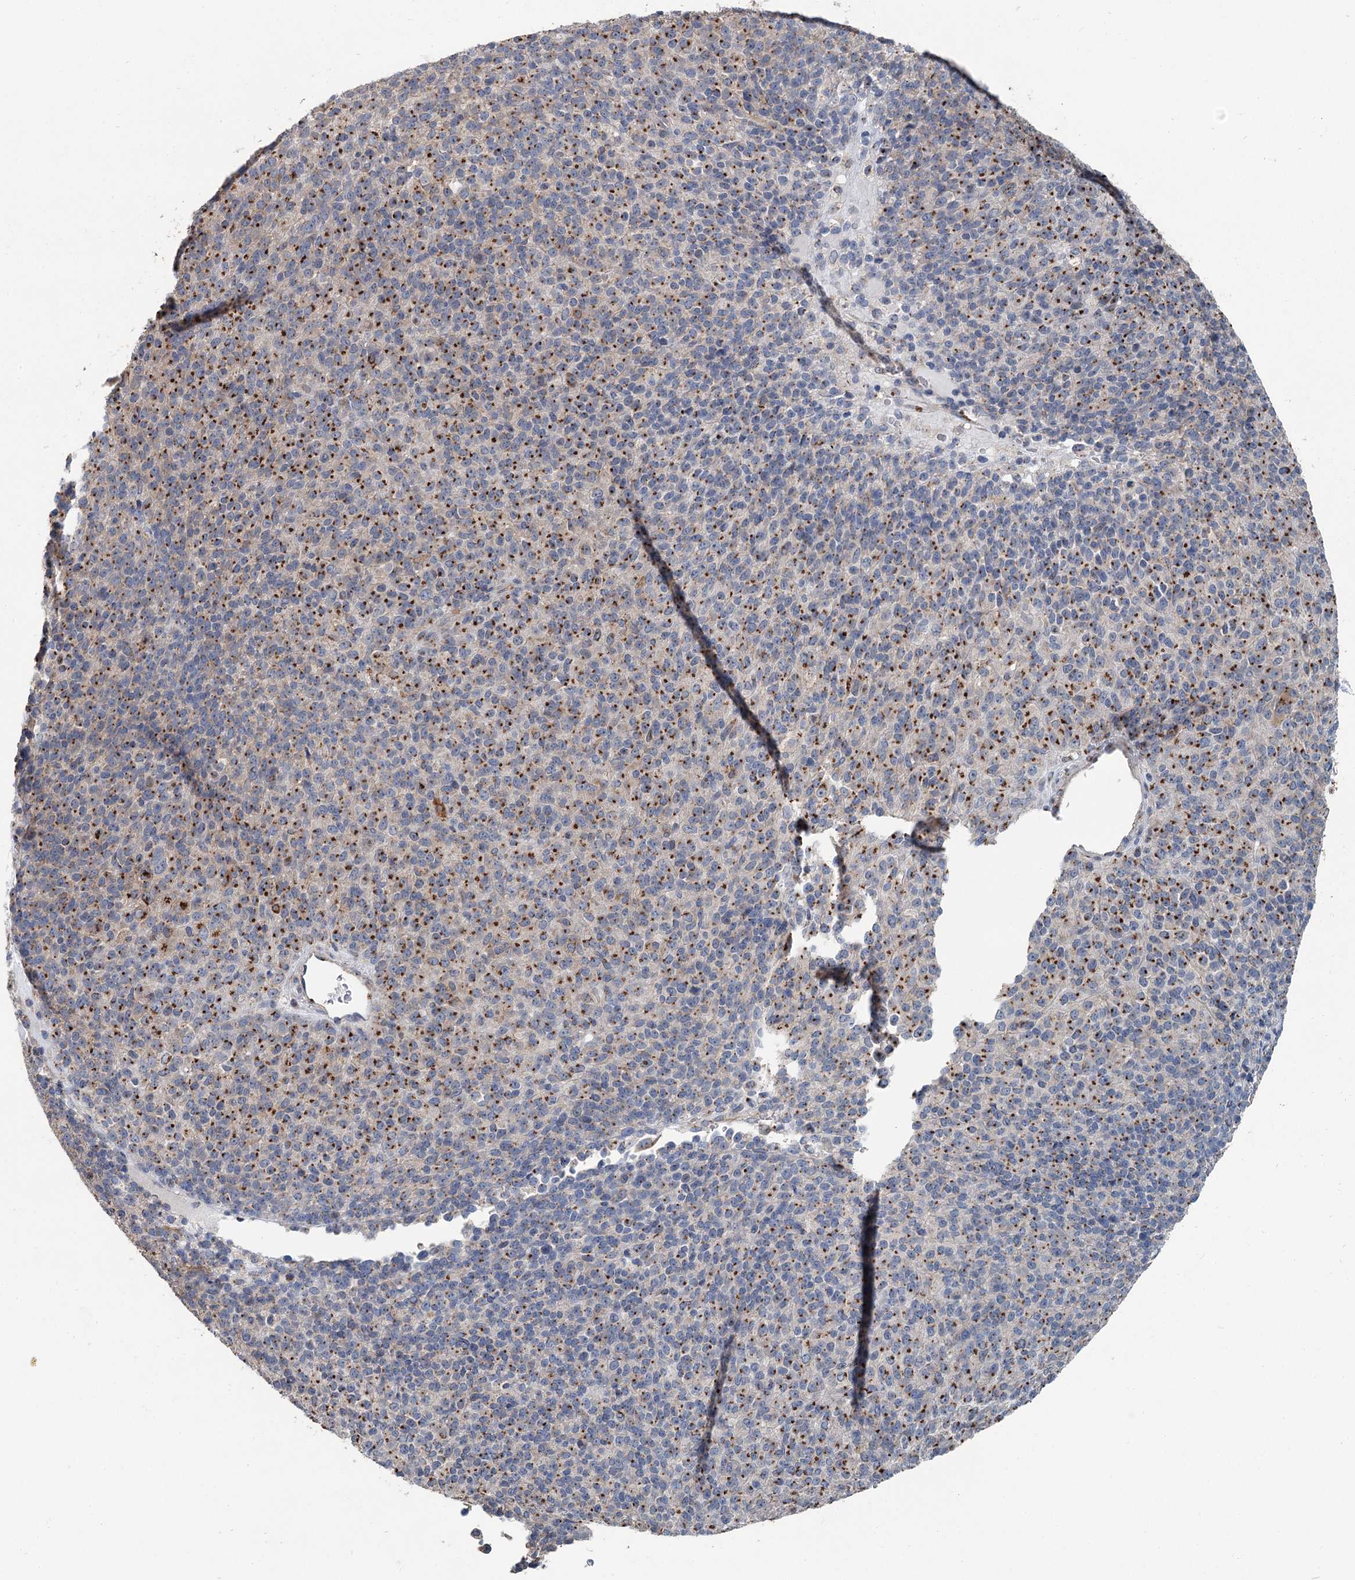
{"staining": {"intensity": "strong", "quantity": "25%-75%", "location": "cytoplasmic/membranous"}, "tissue": "melanoma", "cell_type": "Tumor cells", "image_type": "cancer", "snomed": [{"axis": "morphology", "description": "Malignant melanoma, Metastatic site"}, {"axis": "topography", "description": "Brain"}], "caption": "Malignant melanoma (metastatic site) stained with a protein marker displays strong staining in tumor cells.", "gene": "ITIH5", "patient": {"sex": "female", "age": 56}}